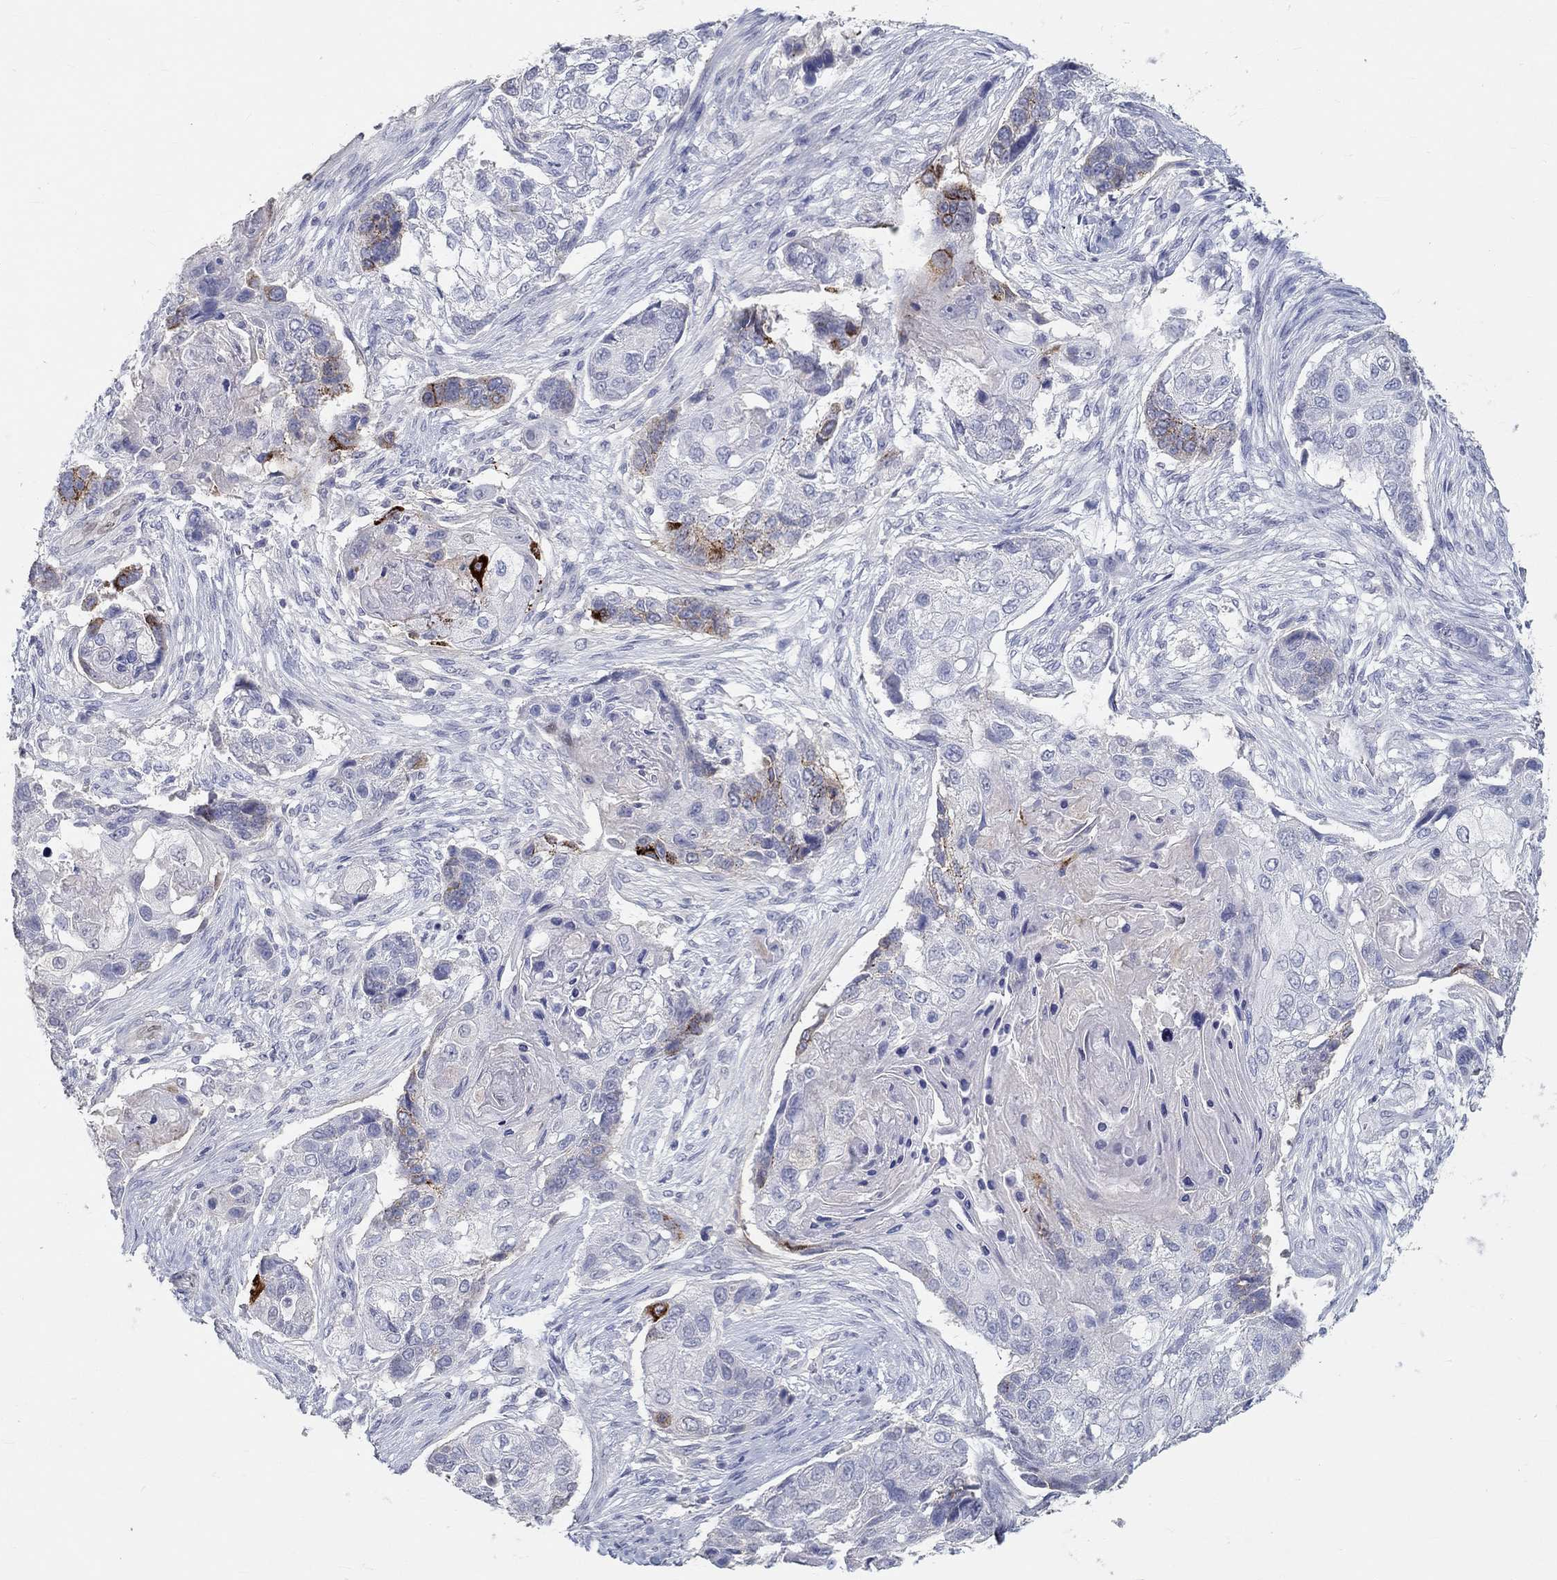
{"staining": {"intensity": "moderate", "quantity": "<25%", "location": "cytoplasmic/membranous"}, "tissue": "lung cancer", "cell_type": "Tumor cells", "image_type": "cancer", "snomed": [{"axis": "morphology", "description": "Normal tissue, NOS"}, {"axis": "morphology", "description": "Squamous cell carcinoma, NOS"}, {"axis": "topography", "description": "Bronchus"}, {"axis": "topography", "description": "Lung"}], "caption": "This is a micrograph of immunohistochemistry staining of squamous cell carcinoma (lung), which shows moderate staining in the cytoplasmic/membranous of tumor cells.", "gene": "FGF2", "patient": {"sex": "male", "age": 69}}